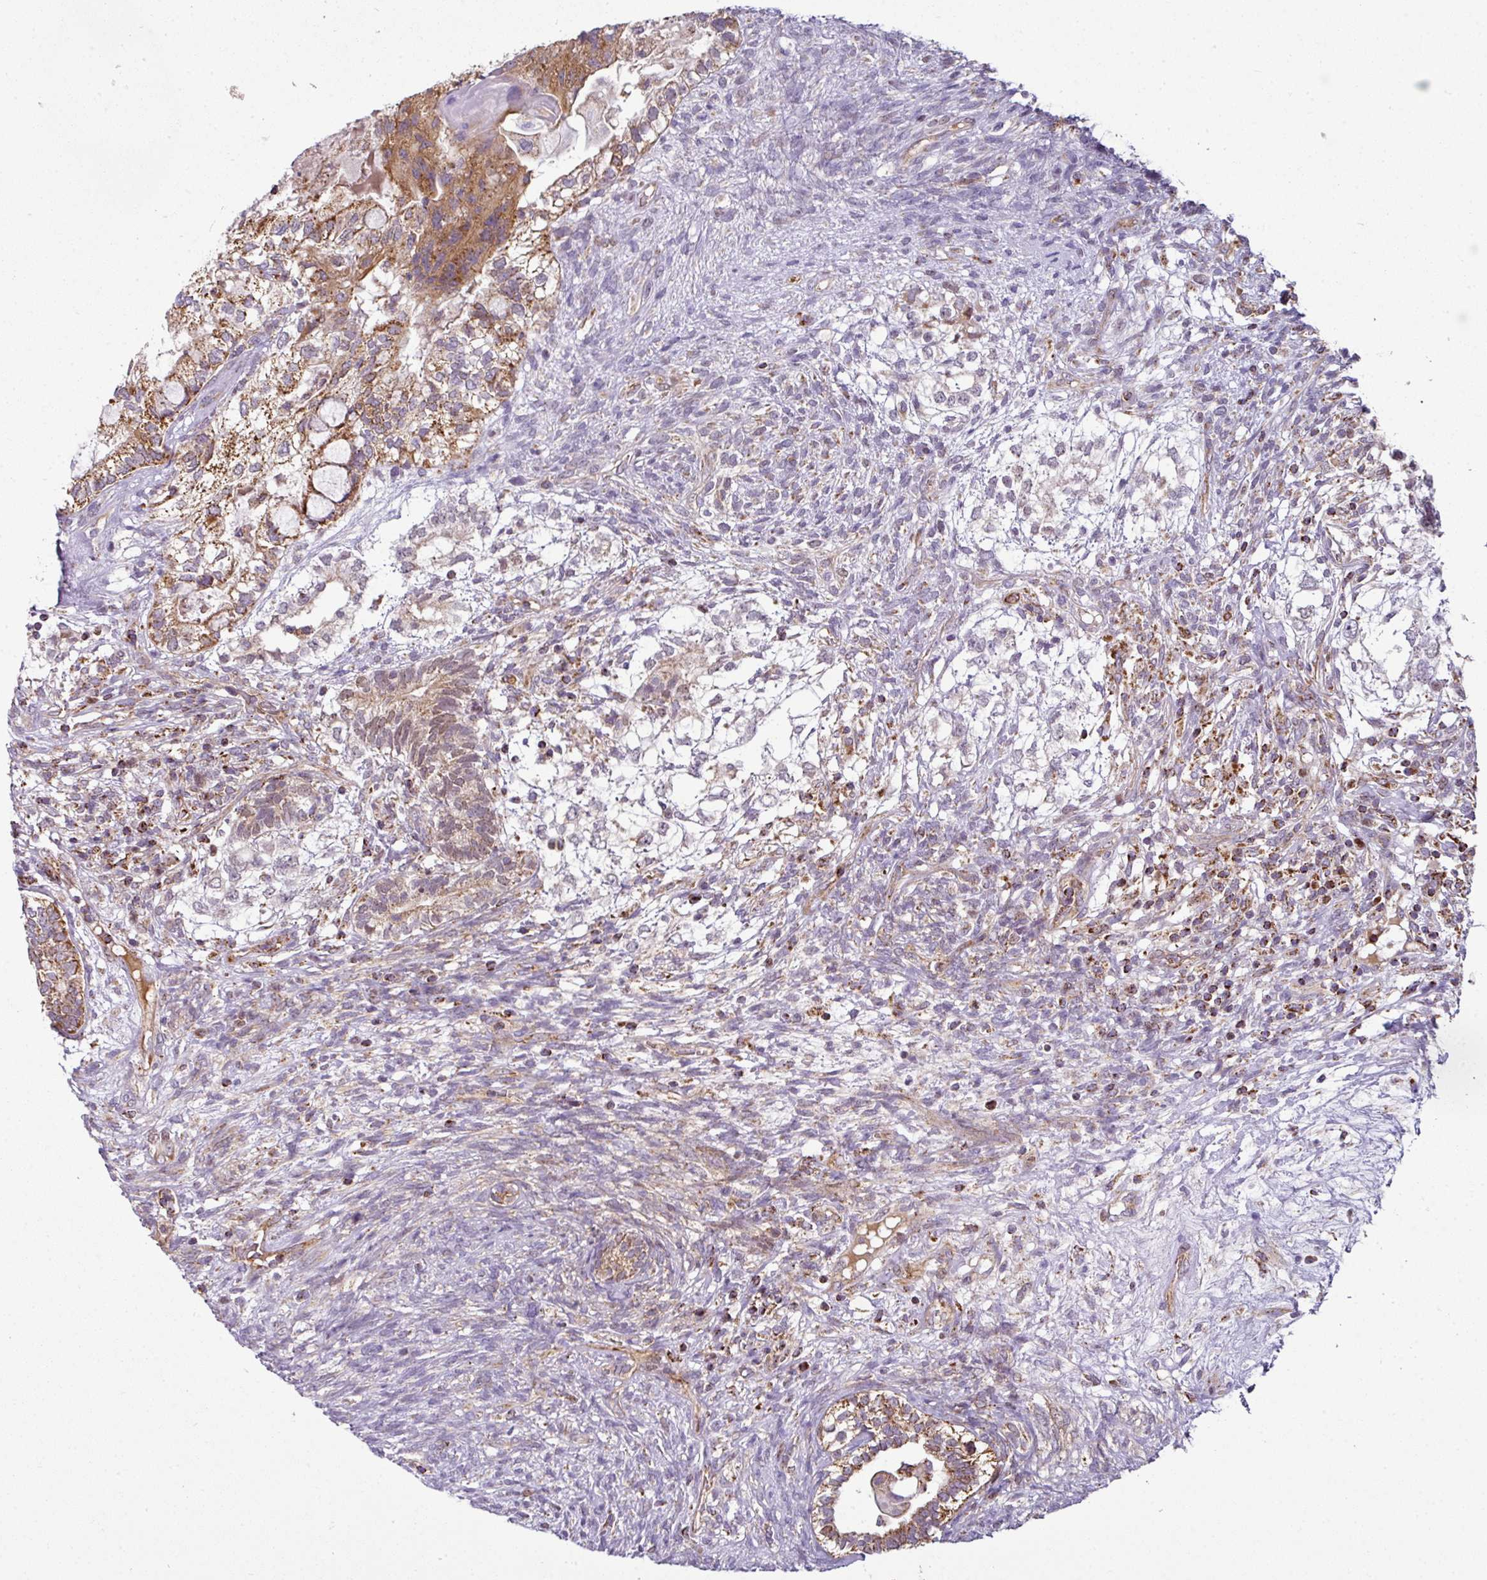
{"staining": {"intensity": "moderate", "quantity": ">75%", "location": "cytoplasmic/membranous"}, "tissue": "testis cancer", "cell_type": "Tumor cells", "image_type": "cancer", "snomed": [{"axis": "morphology", "description": "Seminoma, NOS"}, {"axis": "morphology", "description": "Carcinoma, Embryonal, NOS"}, {"axis": "topography", "description": "Testis"}], "caption": "Human testis cancer (seminoma) stained with a protein marker reveals moderate staining in tumor cells.", "gene": "PRELID3B", "patient": {"sex": "male", "age": 41}}